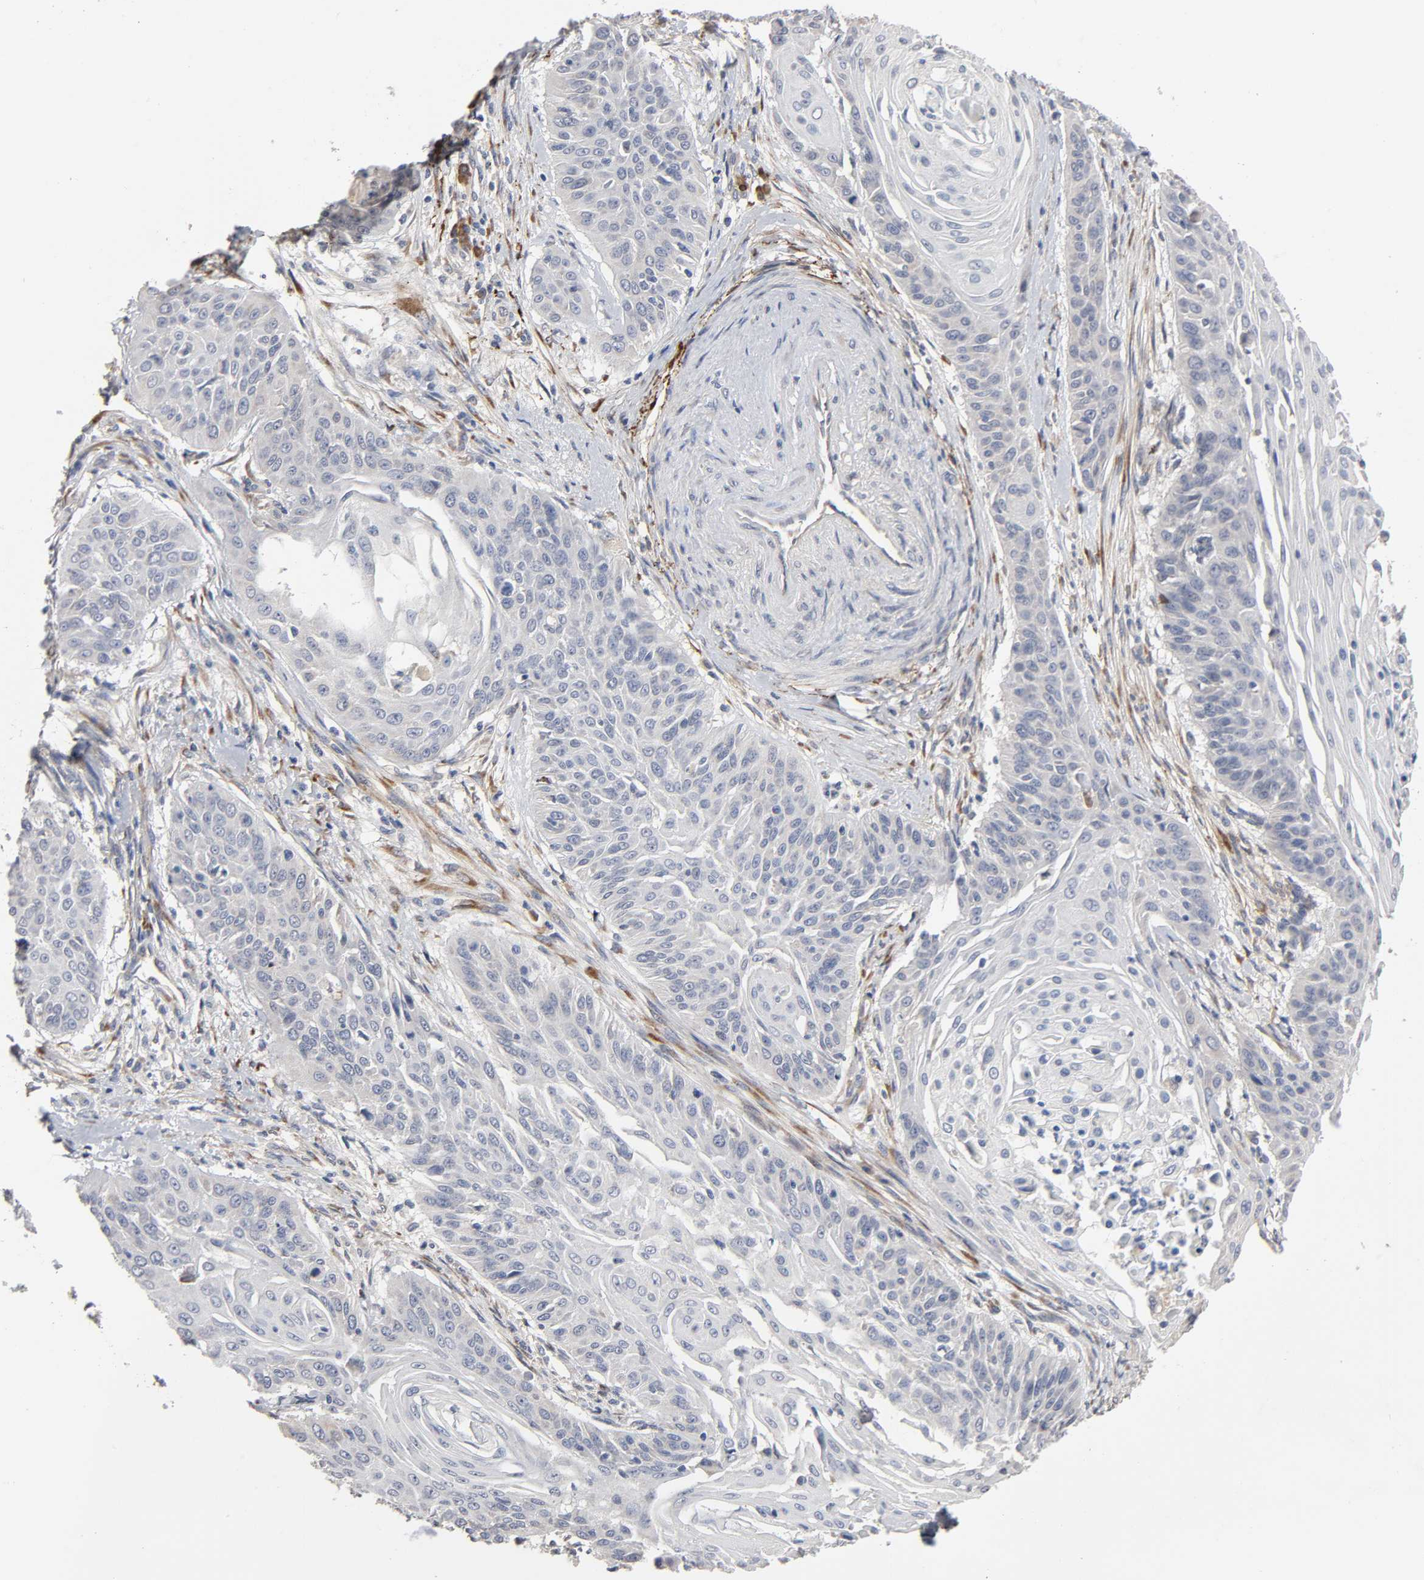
{"staining": {"intensity": "negative", "quantity": "none", "location": "none"}, "tissue": "cervical cancer", "cell_type": "Tumor cells", "image_type": "cancer", "snomed": [{"axis": "morphology", "description": "Squamous cell carcinoma, NOS"}, {"axis": "topography", "description": "Cervix"}], "caption": "A high-resolution micrograph shows immunohistochemistry staining of squamous cell carcinoma (cervical), which displays no significant staining in tumor cells. (DAB immunohistochemistry with hematoxylin counter stain).", "gene": "HDLBP", "patient": {"sex": "female", "age": 33}}